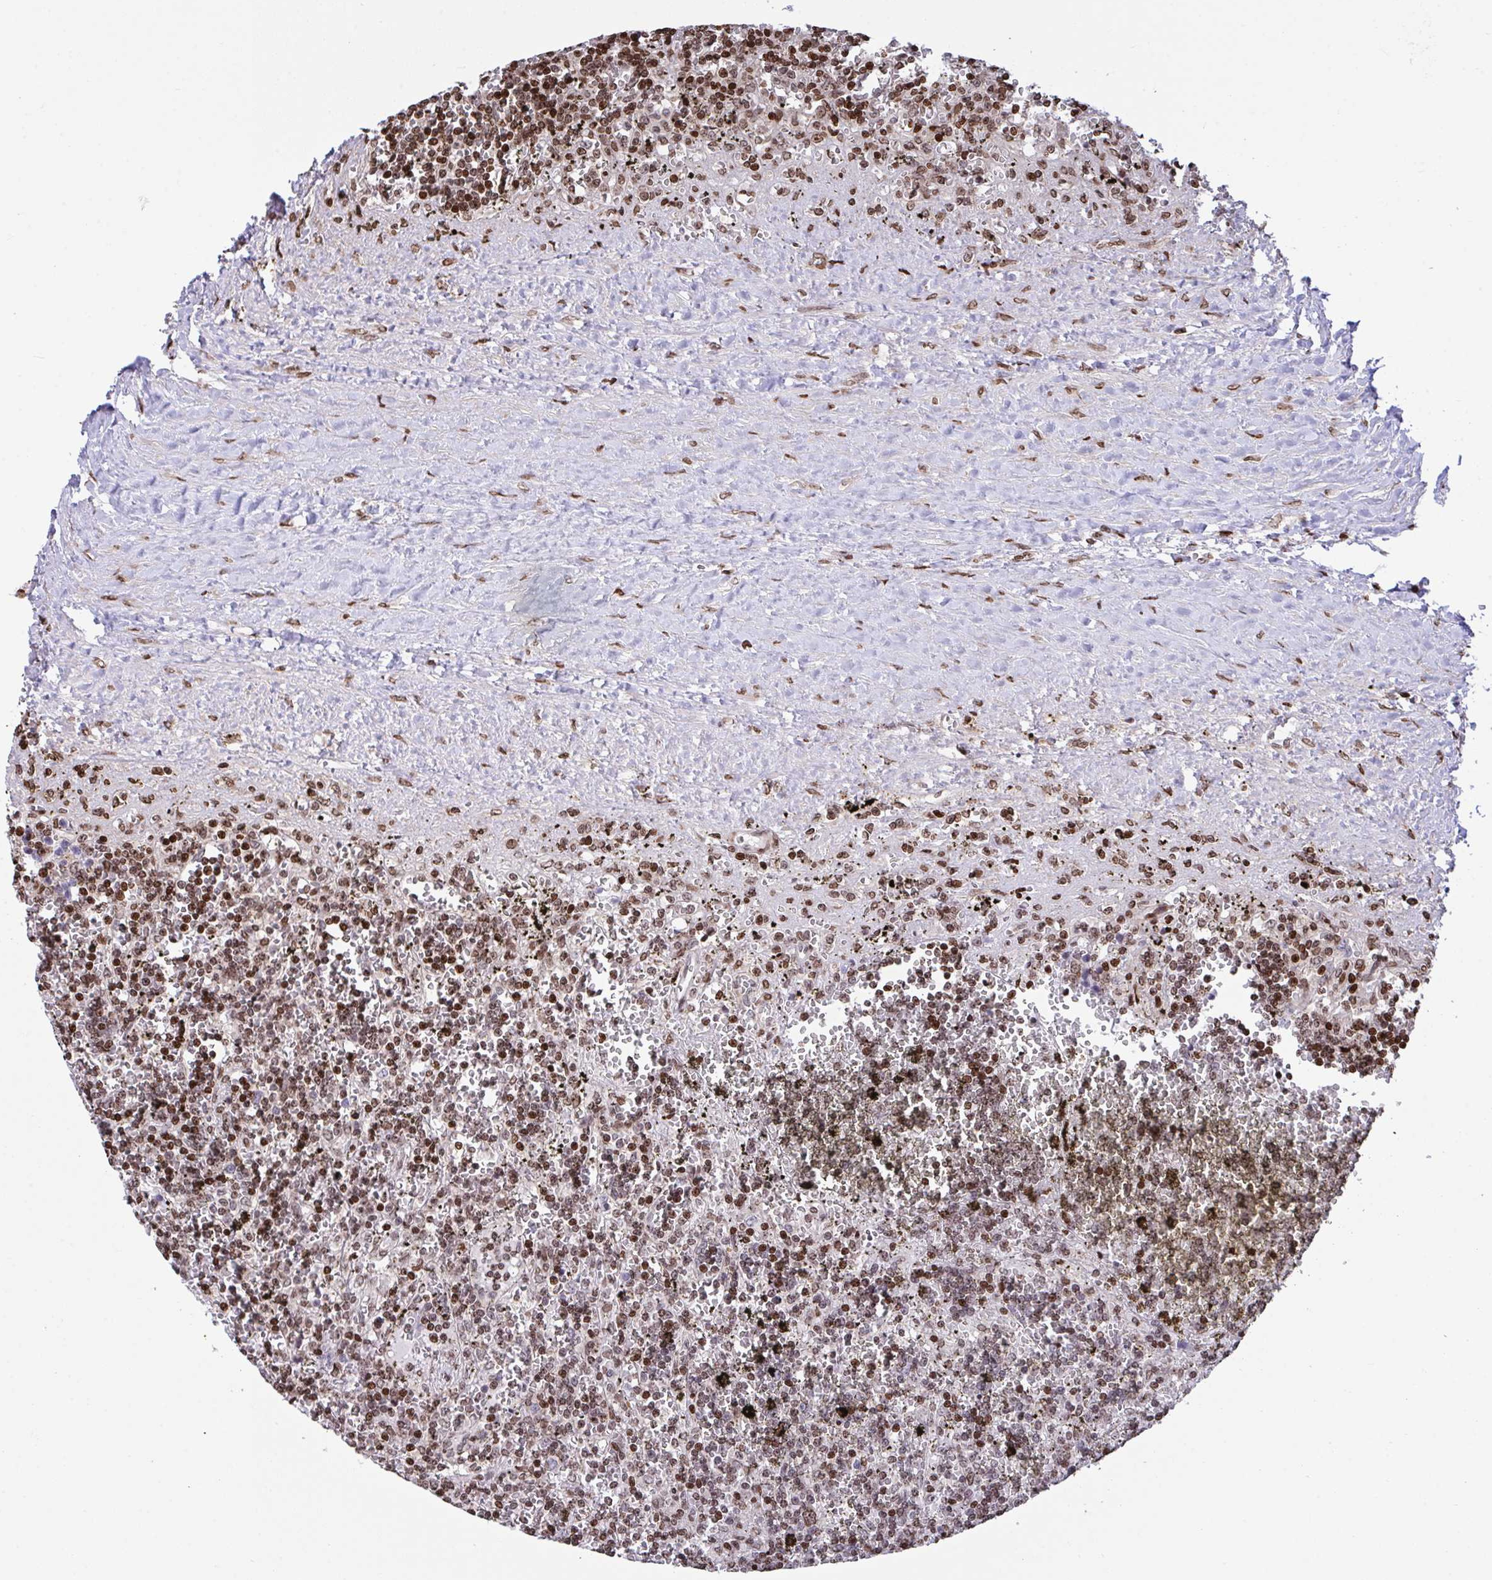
{"staining": {"intensity": "moderate", "quantity": ">75%", "location": "nuclear"}, "tissue": "lymphoma", "cell_type": "Tumor cells", "image_type": "cancer", "snomed": [{"axis": "morphology", "description": "Malignant lymphoma, non-Hodgkin's type, Low grade"}, {"axis": "topography", "description": "Spleen"}], "caption": "Malignant lymphoma, non-Hodgkin's type (low-grade) stained with a protein marker shows moderate staining in tumor cells.", "gene": "RAPGEF5", "patient": {"sex": "male", "age": 60}}